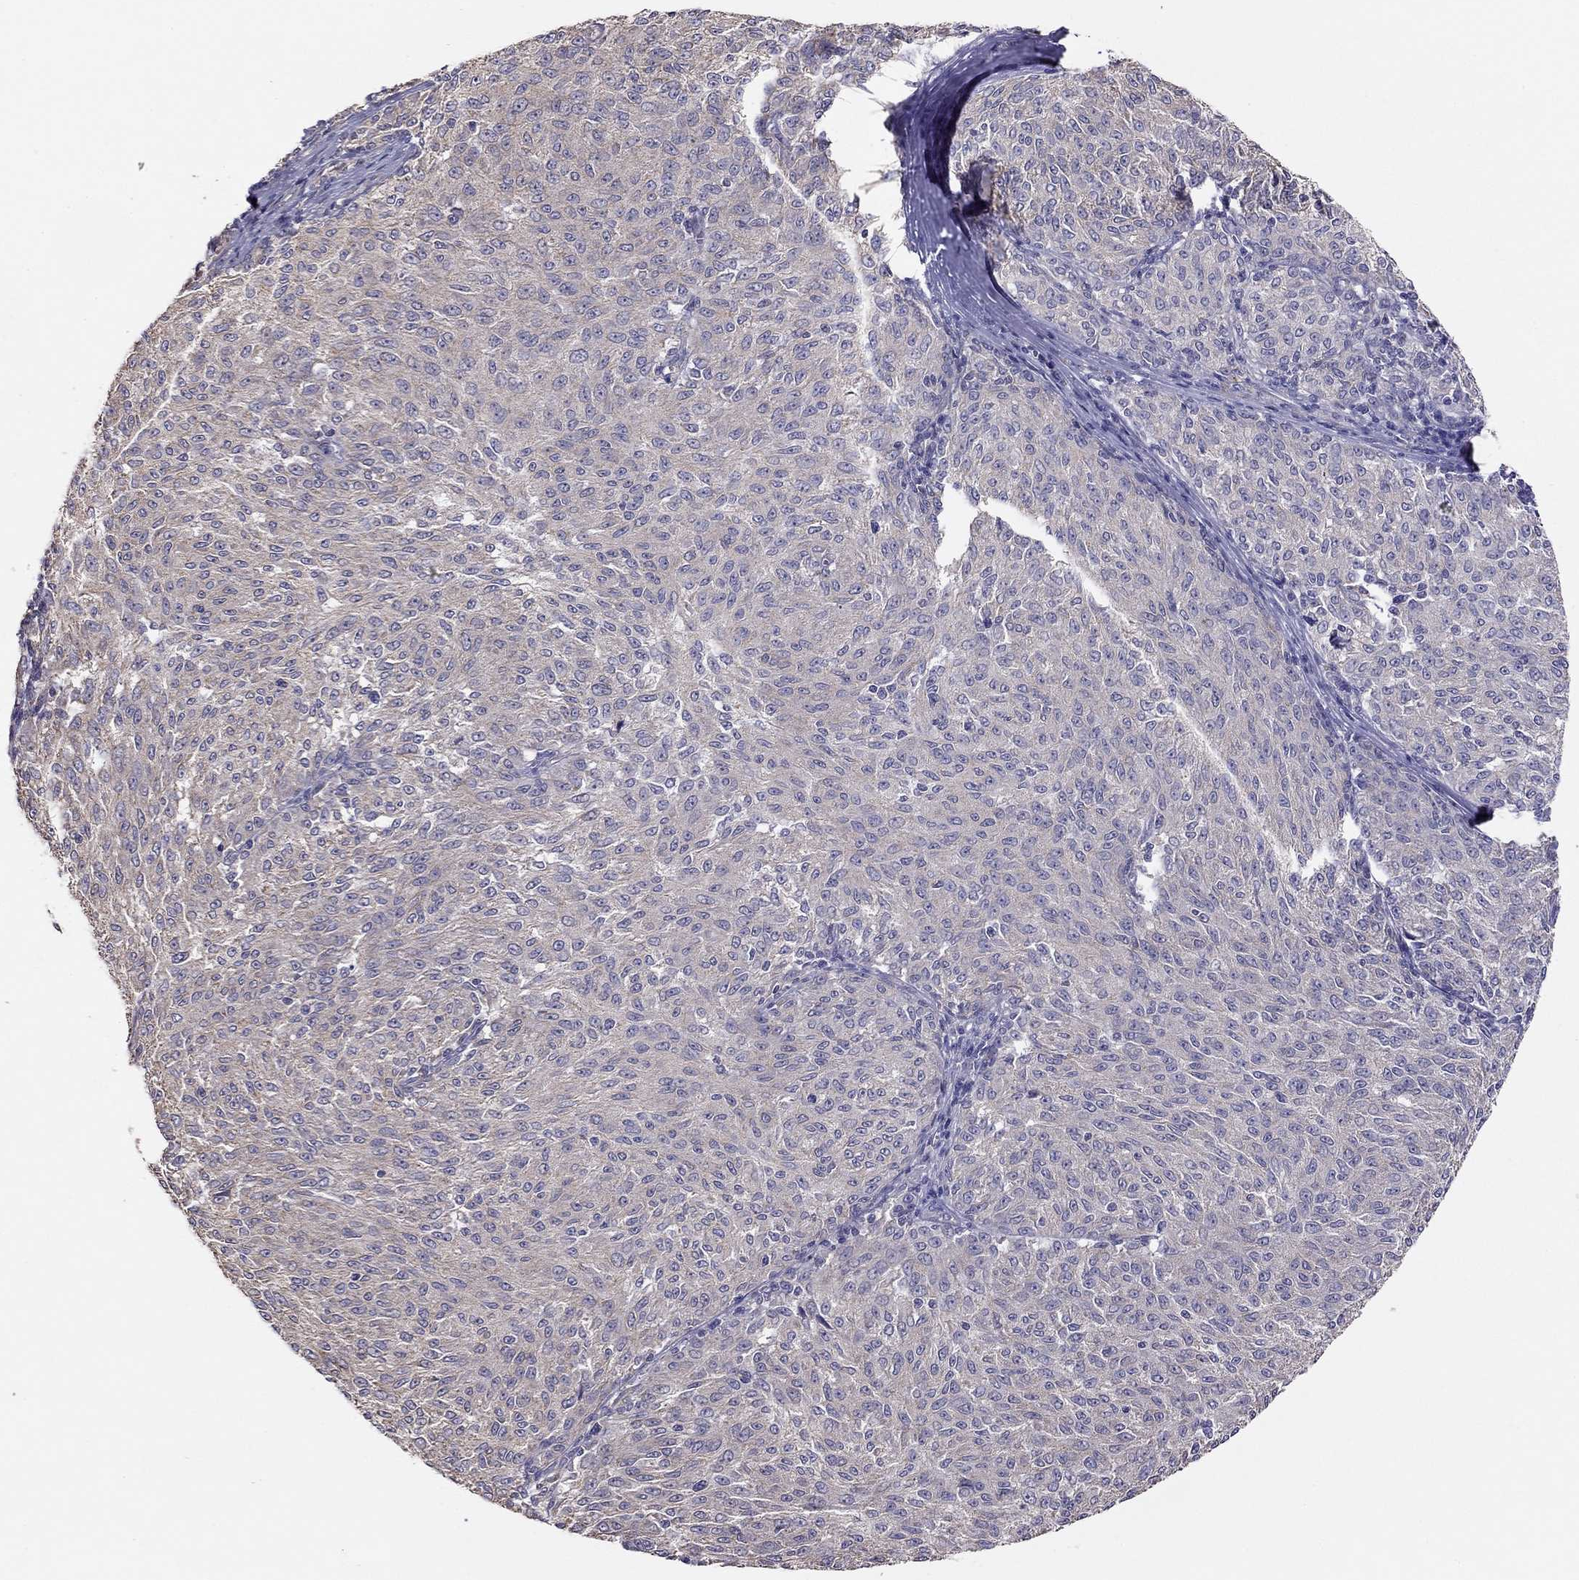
{"staining": {"intensity": "negative", "quantity": "none", "location": "none"}, "tissue": "melanoma", "cell_type": "Tumor cells", "image_type": "cancer", "snomed": [{"axis": "morphology", "description": "Malignant melanoma, NOS"}, {"axis": "topography", "description": "Skin"}], "caption": "Immunohistochemistry (IHC) image of neoplastic tissue: malignant melanoma stained with DAB reveals no significant protein positivity in tumor cells.", "gene": "LRIT3", "patient": {"sex": "female", "age": 72}}